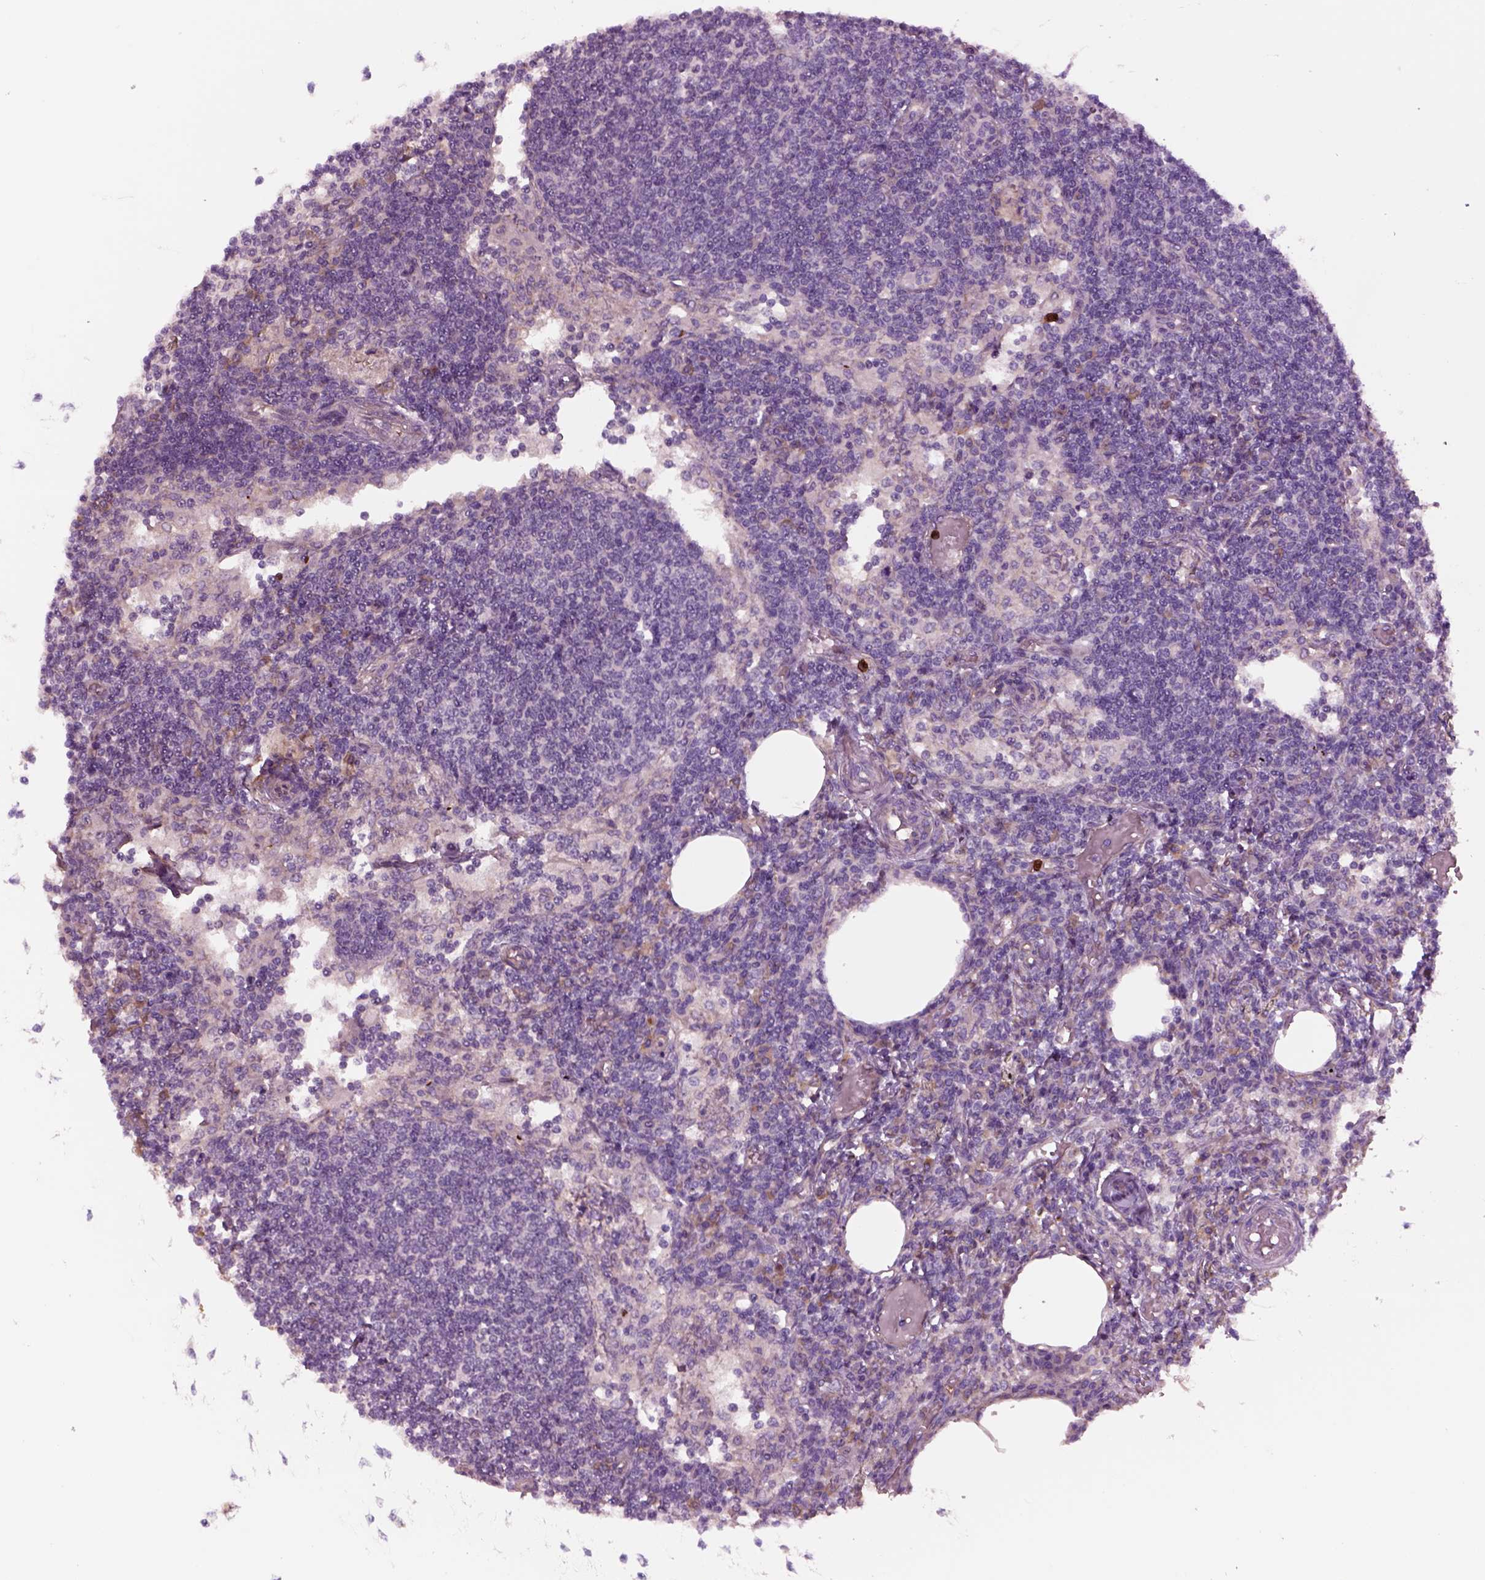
{"staining": {"intensity": "negative", "quantity": "none", "location": "none"}, "tissue": "lymph node", "cell_type": "Germinal center cells", "image_type": "normal", "snomed": [{"axis": "morphology", "description": "Normal tissue, NOS"}, {"axis": "topography", "description": "Lymph node"}], "caption": "The histopathology image demonstrates no significant positivity in germinal center cells of lymph node.", "gene": "HTR1B", "patient": {"sex": "female", "age": 69}}